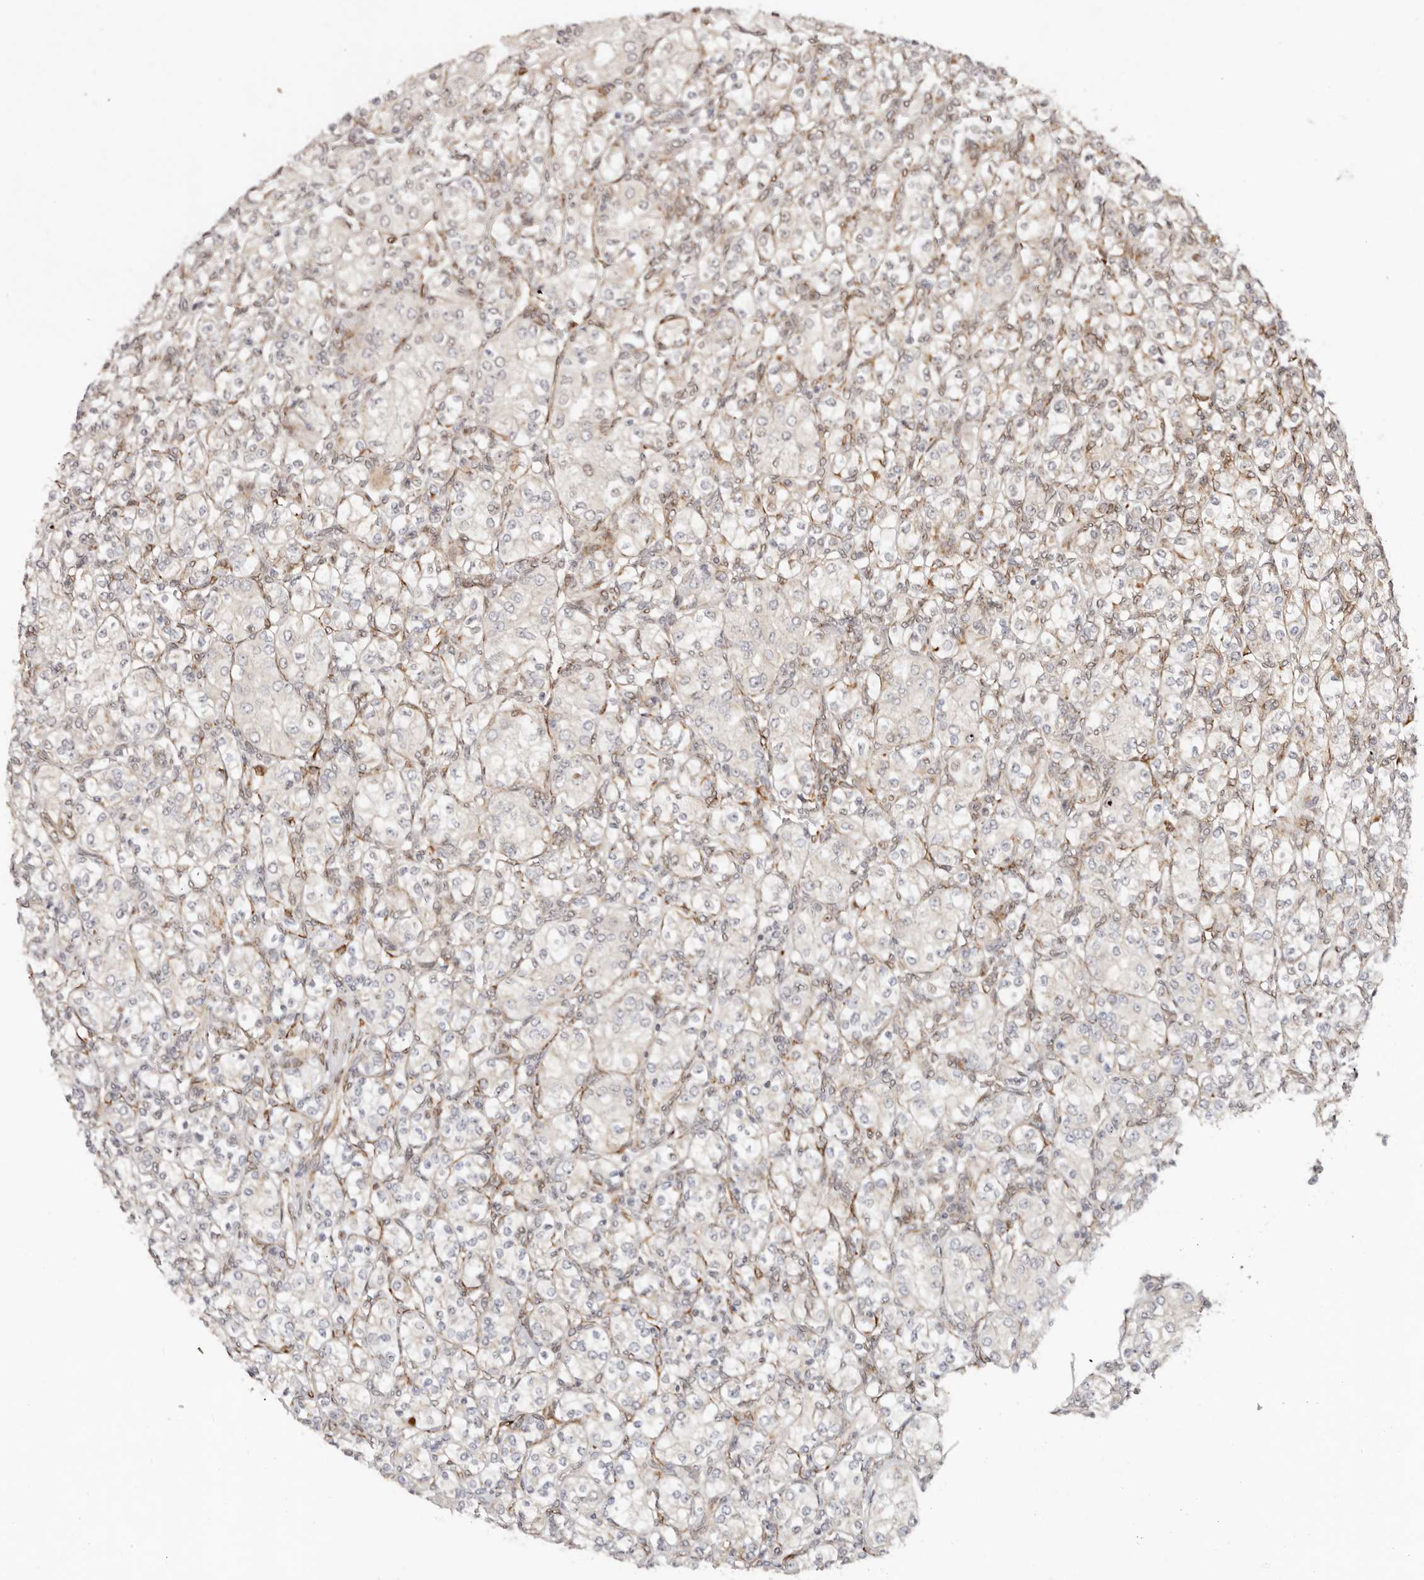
{"staining": {"intensity": "negative", "quantity": "none", "location": "none"}, "tissue": "renal cancer", "cell_type": "Tumor cells", "image_type": "cancer", "snomed": [{"axis": "morphology", "description": "Adenocarcinoma, NOS"}, {"axis": "topography", "description": "Kidney"}], "caption": "Protein analysis of renal cancer exhibits no significant expression in tumor cells.", "gene": "BCL2L15", "patient": {"sex": "male", "age": 77}}